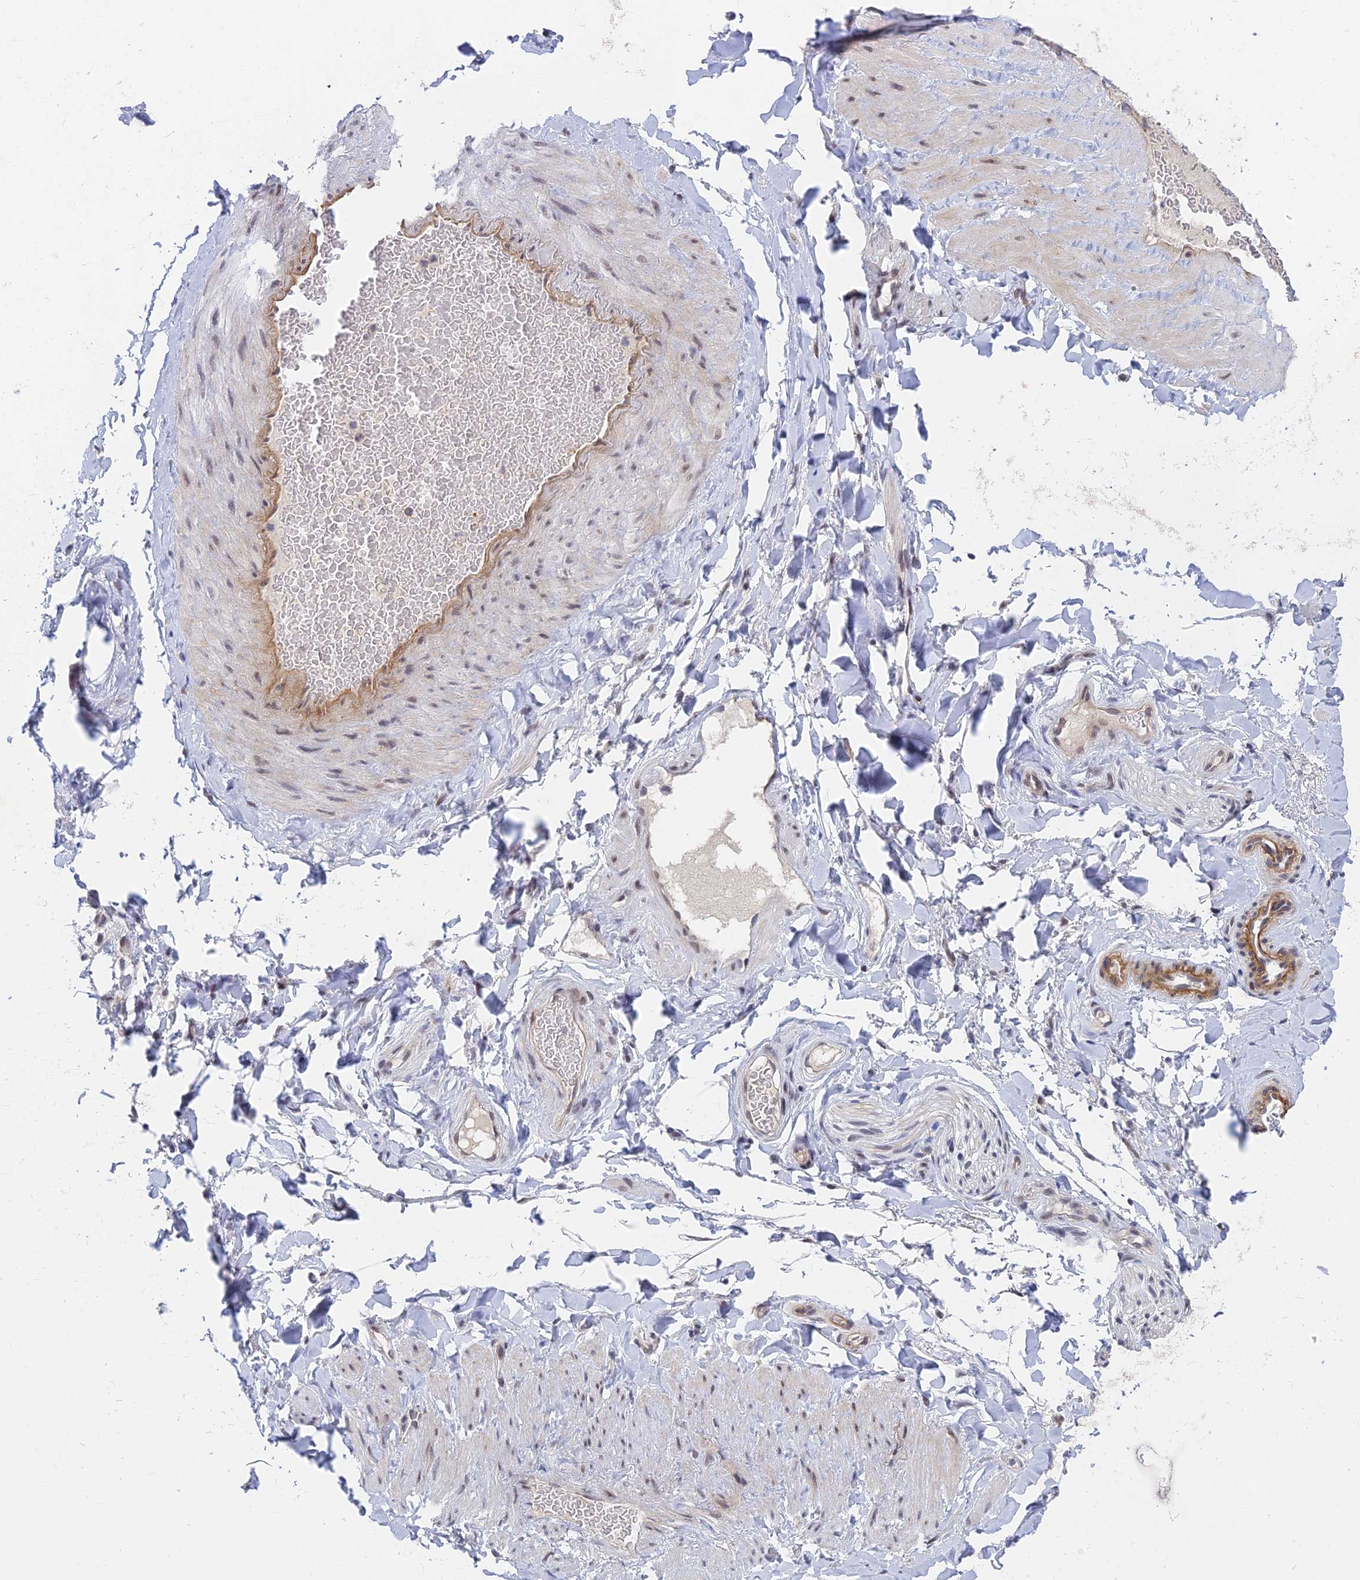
{"staining": {"intensity": "weak", "quantity": "25%-75%", "location": "nuclear"}, "tissue": "adipose tissue", "cell_type": "Adipocytes", "image_type": "normal", "snomed": [{"axis": "morphology", "description": "Normal tissue, NOS"}, {"axis": "topography", "description": "Soft tissue"}, {"axis": "topography", "description": "Vascular tissue"}], "caption": "Protein positivity by immunohistochemistry reveals weak nuclear expression in about 25%-75% of adipocytes in unremarkable adipose tissue.", "gene": "NSMCE1", "patient": {"sex": "male", "age": 54}}